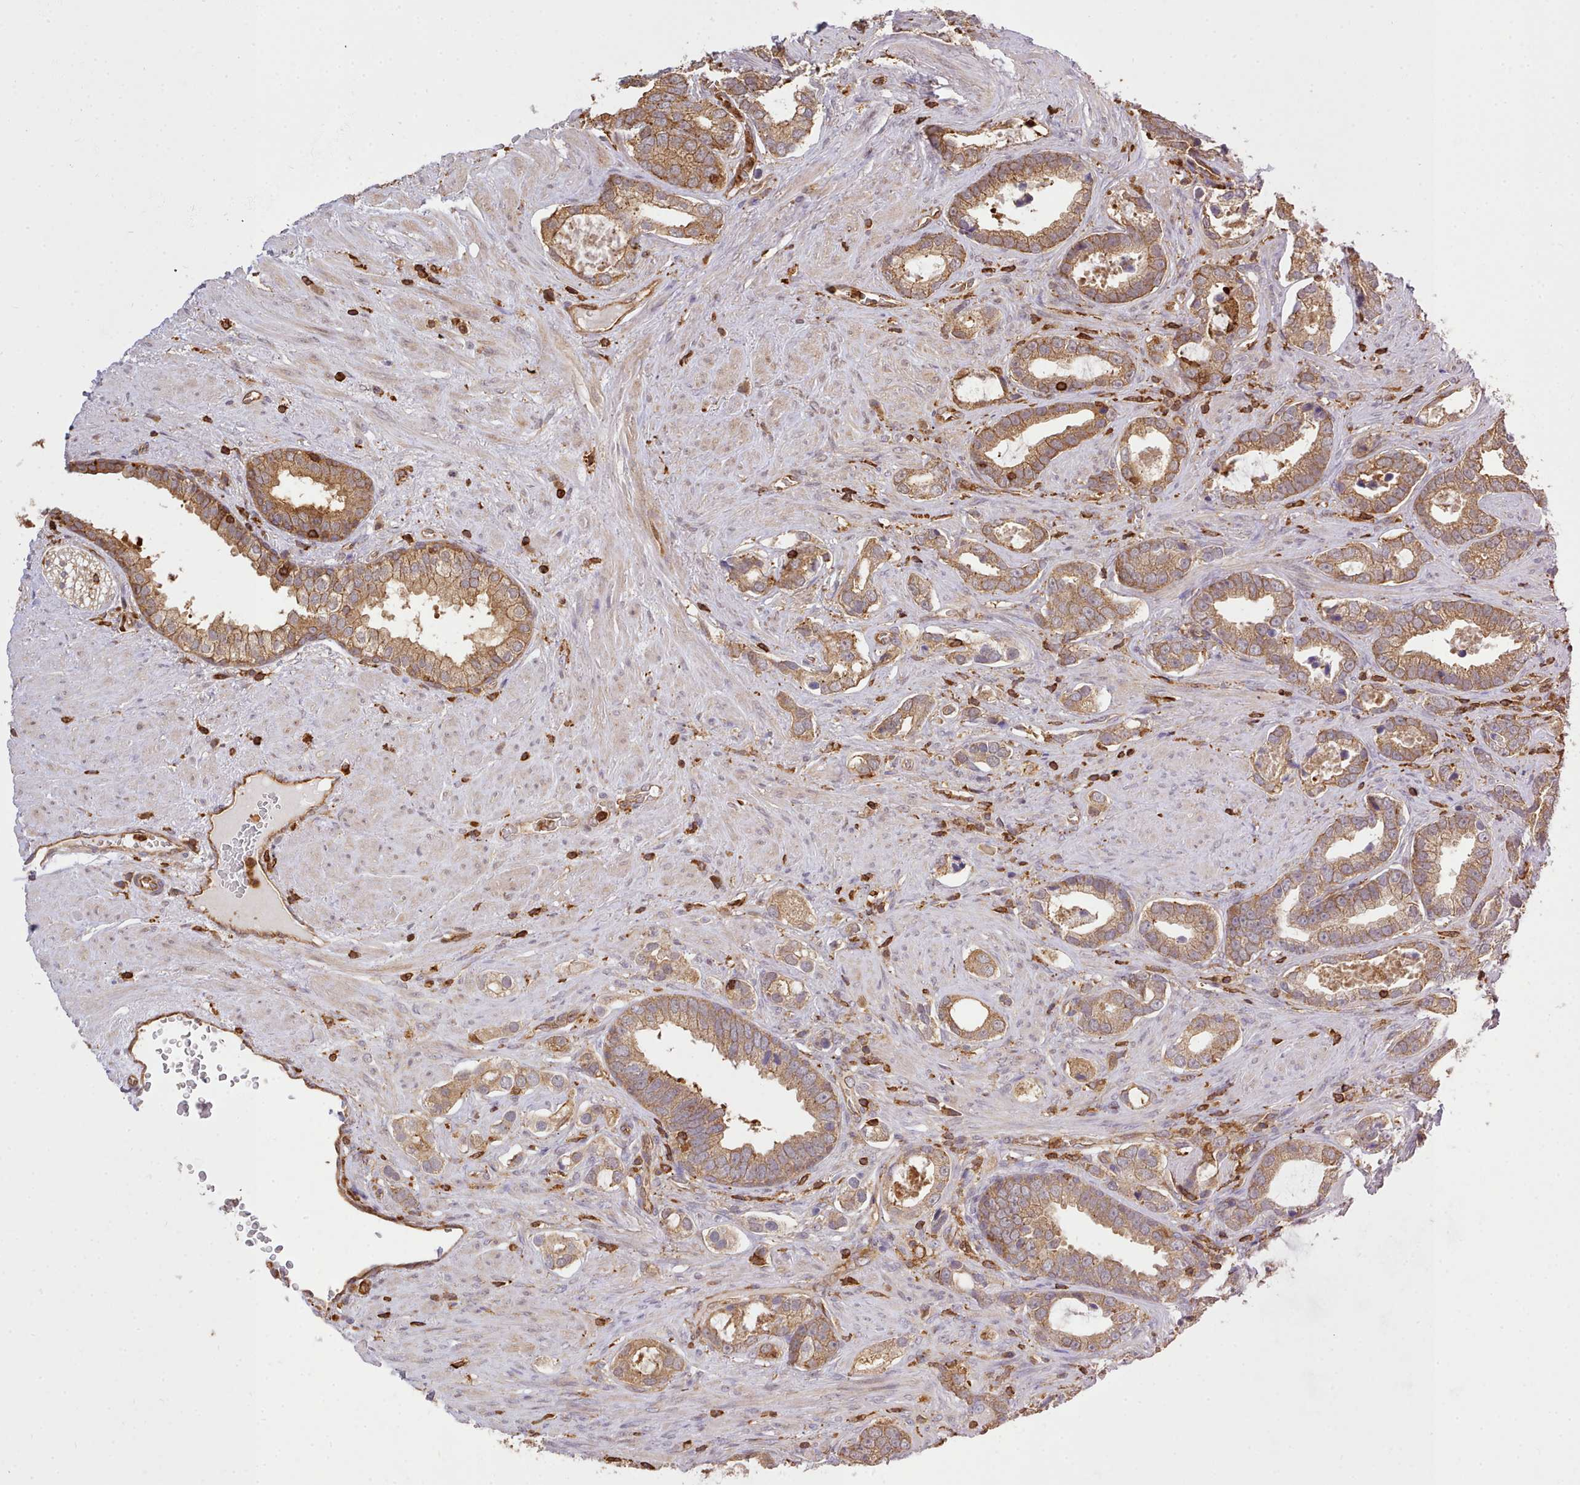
{"staining": {"intensity": "moderate", "quantity": ">75%", "location": "cytoplasmic/membranous"}, "tissue": "prostate cancer", "cell_type": "Tumor cells", "image_type": "cancer", "snomed": [{"axis": "morphology", "description": "Adenocarcinoma, High grade"}, {"axis": "topography", "description": "Prostate"}], "caption": "Protein staining by immunohistochemistry exhibits moderate cytoplasmic/membranous positivity in about >75% of tumor cells in prostate cancer. The staining is performed using DAB brown chromogen to label protein expression. The nuclei are counter-stained blue using hematoxylin.", "gene": "CAPZA1", "patient": {"sex": "male", "age": 67}}